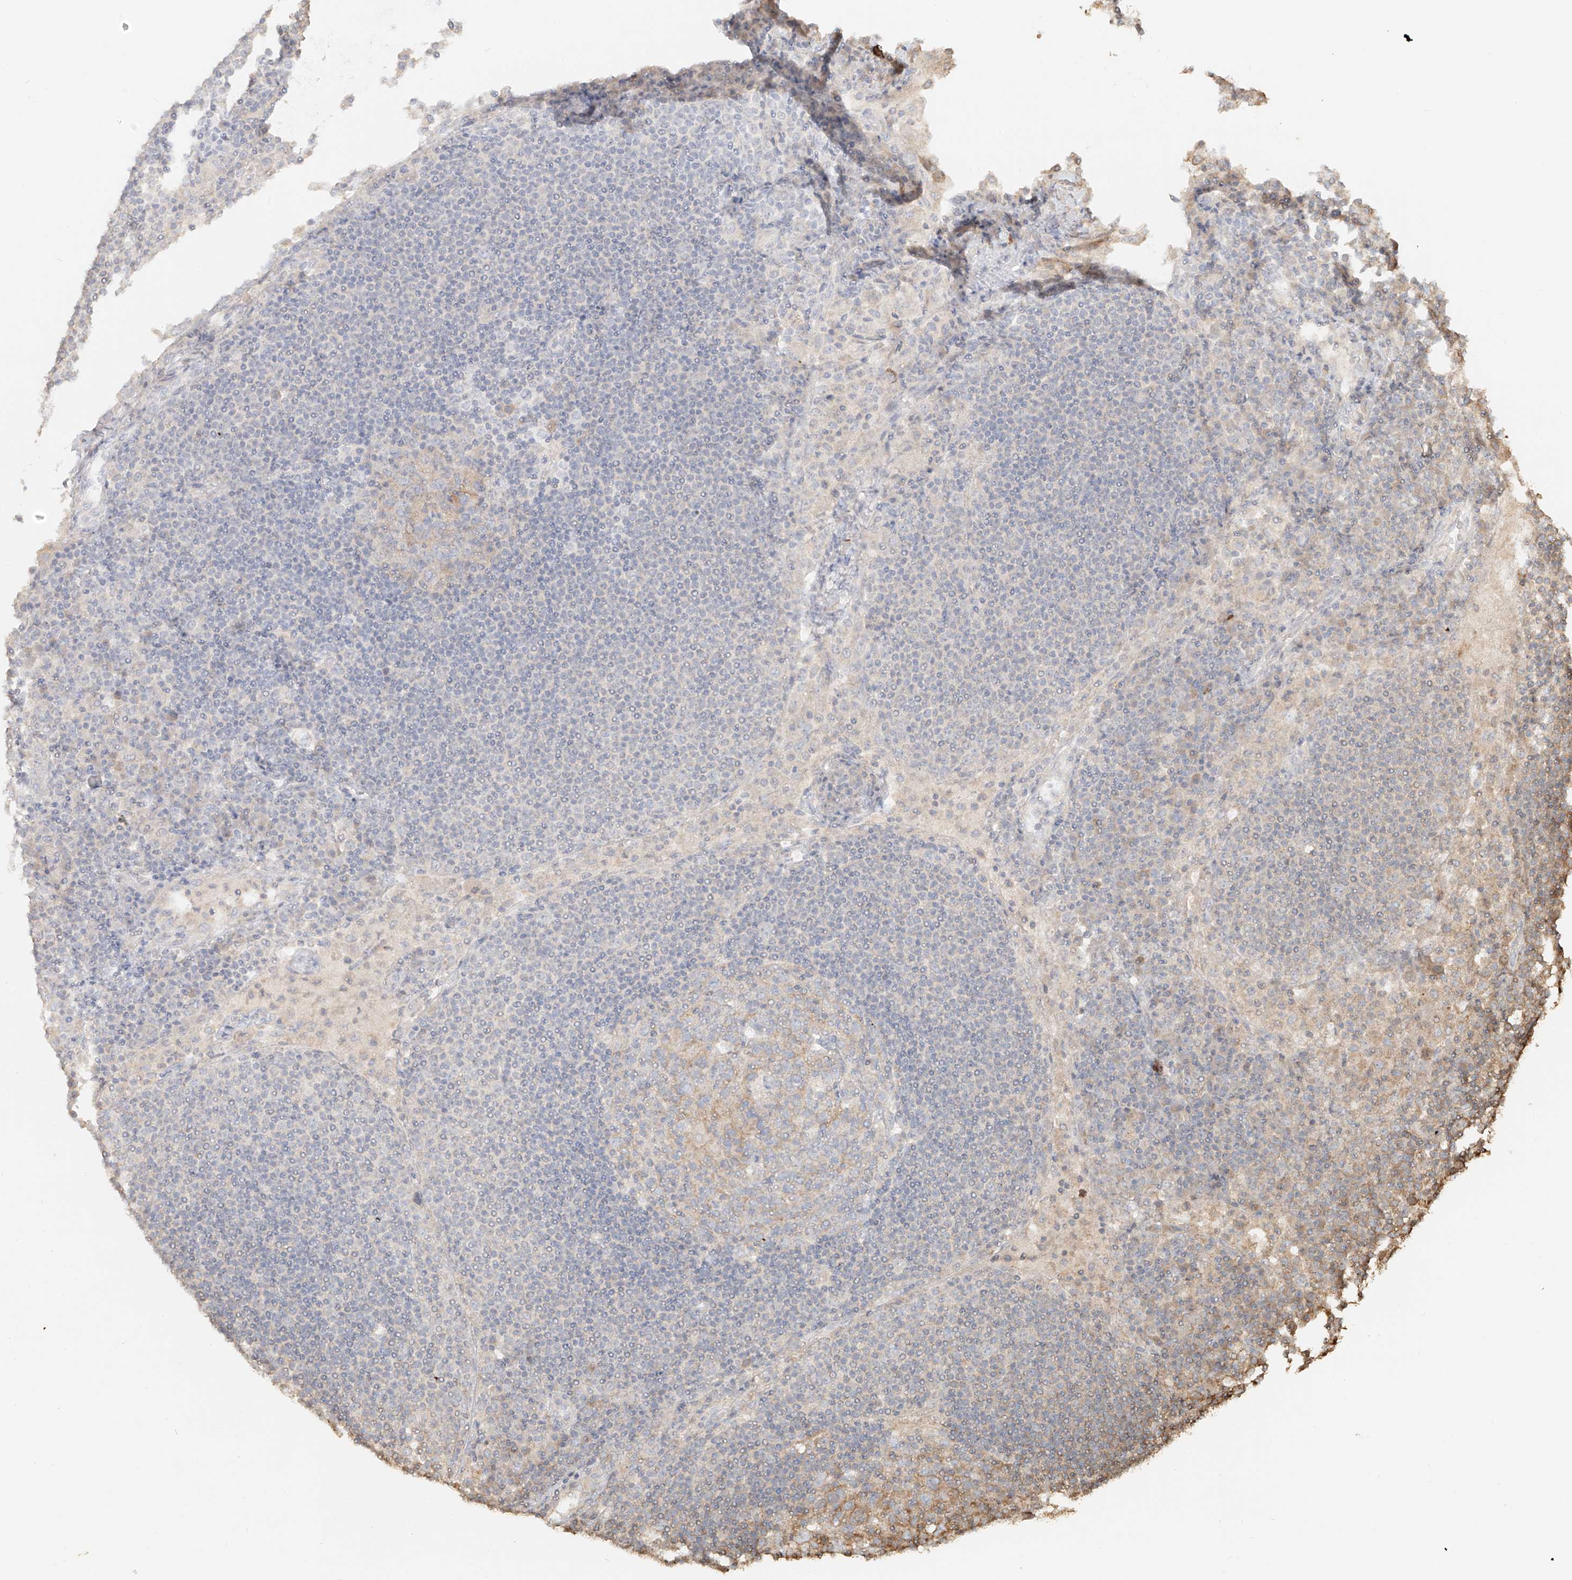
{"staining": {"intensity": "weak", "quantity": "25%-75%", "location": "cytoplasmic/membranous"}, "tissue": "lymph node", "cell_type": "Germinal center cells", "image_type": "normal", "snomed": [{"axis": "morphology", "description": "Normal tissue, NOS"}, {"axis": "topography", "description": "Lymph node"}], "caption": "Immunohistochemical staining of benign lymph node reveals low levels of weak cytoplasmic/membranous staining in approximately 25%-75% of germinal center cells. (Stains: DAB in brown, nuclei in blue, Microscopy: brightfield microscopy at high magnification).", "gene": "NPHS1", "patient": {"sex": "female", "age": 53}}